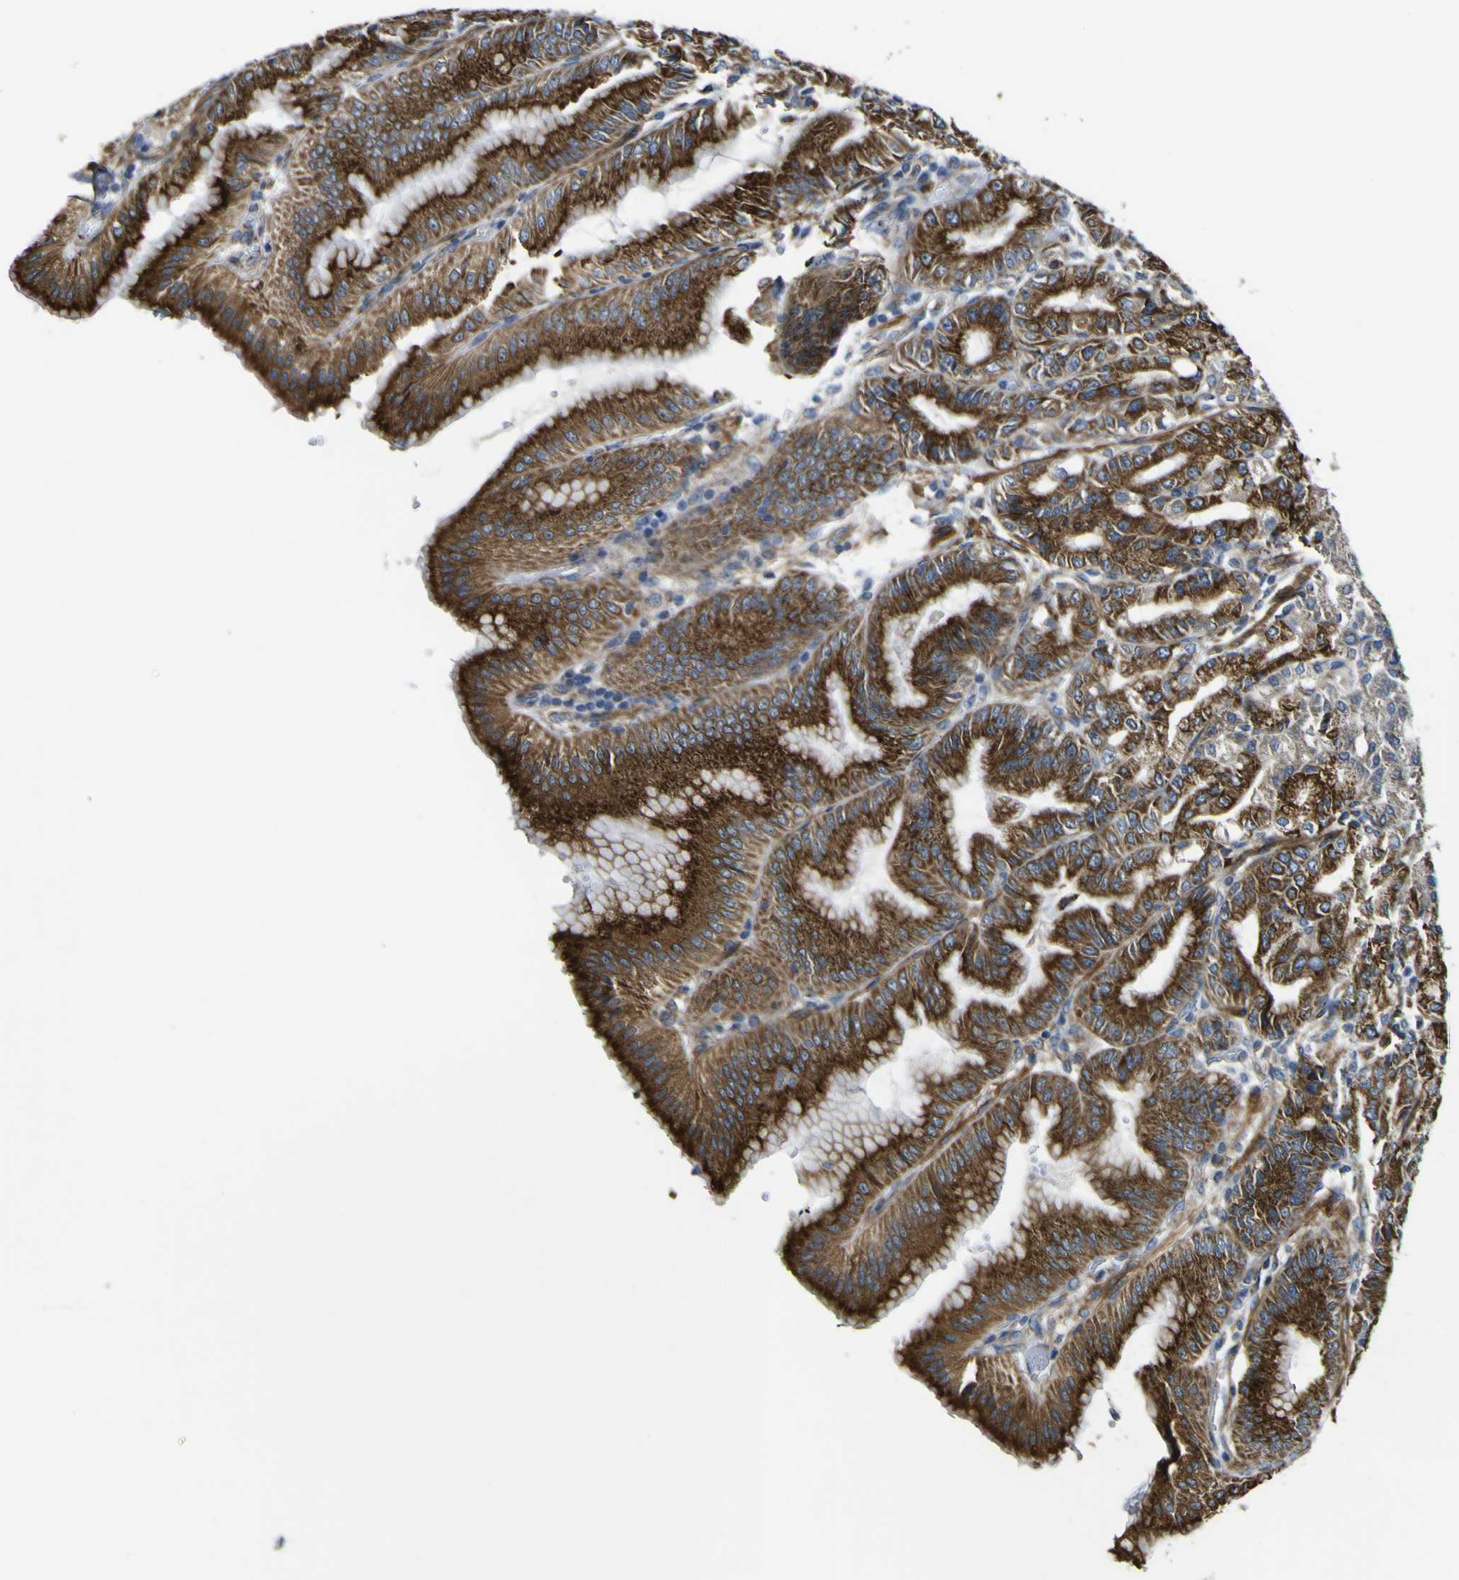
{"staining": {"intensity": "strong", "quantity": ">75%", "location": "cytoplasmic/membranous"}, "tissue": "stomach", "cell_type": "Glandular cells", "image_type": "normal", "snomed": [{"axis": "morphology", "description": "Normal tissue, NOS"}, {"axis": "topography", "description": "Stomach, lower"}], "caption": "DAB immunohistochemical staining of normal stomach reveals strong cytoplasmic/membranous protein expression in about >75% of glandular cells. The staining is performed using DAB (3,3'-diaminobenzidine) brown chromogen to label protein expression. The nuclei are counter-stained blue using hematoxylin.", "gene": "ALDH18A1", "patient": {"sex": "male", "age": 71}}